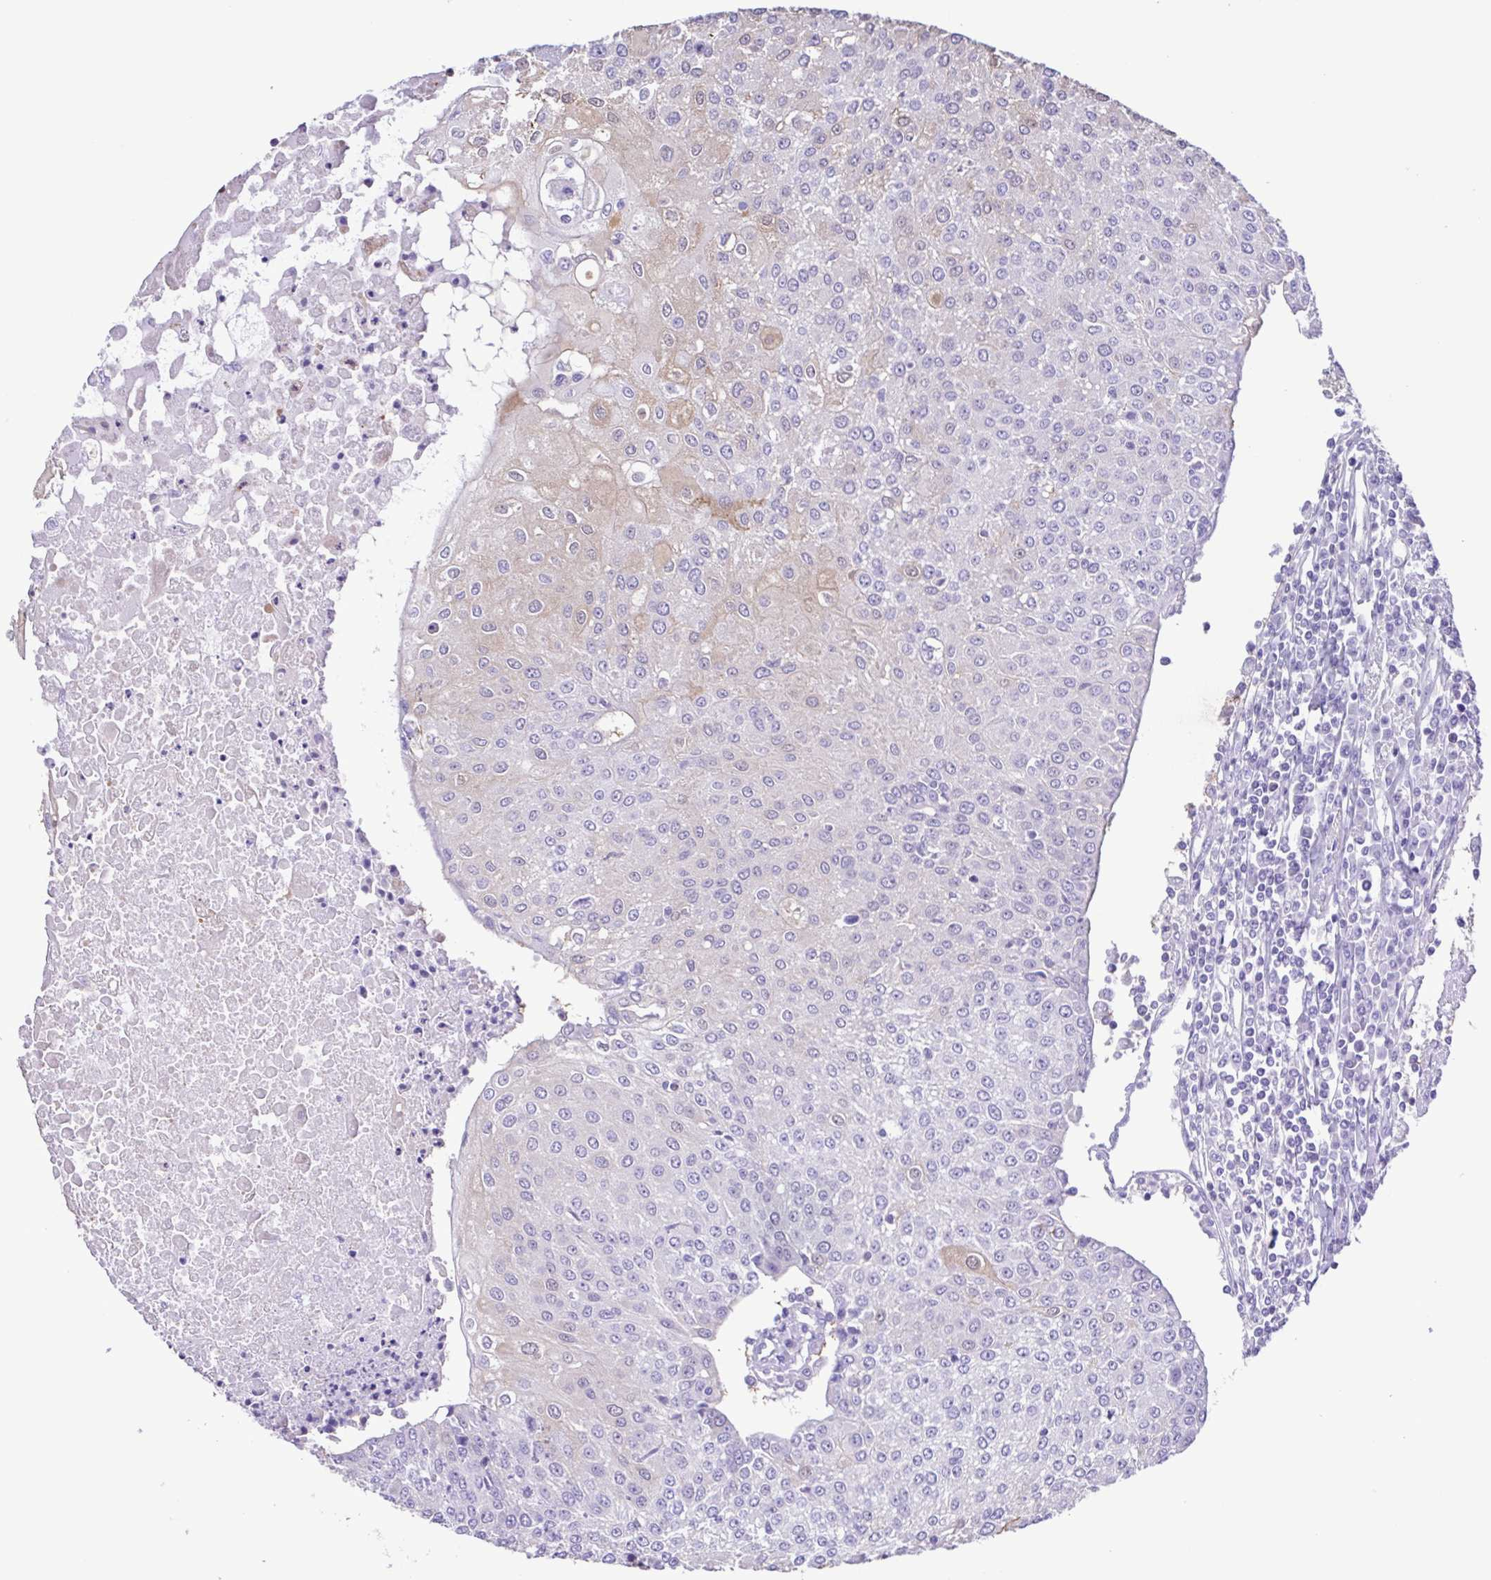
{"staining": {"intensity": "negative", "quantity": "none", "location": "none"}, "tissue": "urothelial cancer", "cell_type": "Tumor cells", "image_type": "cancer", "snomed": [{"axis": "morphology", "description": "Urothelial carcinoma, High grade"}, {"axis": "topography", "description": "Urinary bladder"}], "caption": "DAB (3,3'-diaminobenzidine) immunohistochemical staining of urothelial cancer exhibits no significant positivity in tumor cells. The staining is performed using DAB brown chromogen with nuclei counter-stained in using hematoxylin.", "gene": "CYP17A1", "patient": {"sex": "female", "age": 85}}